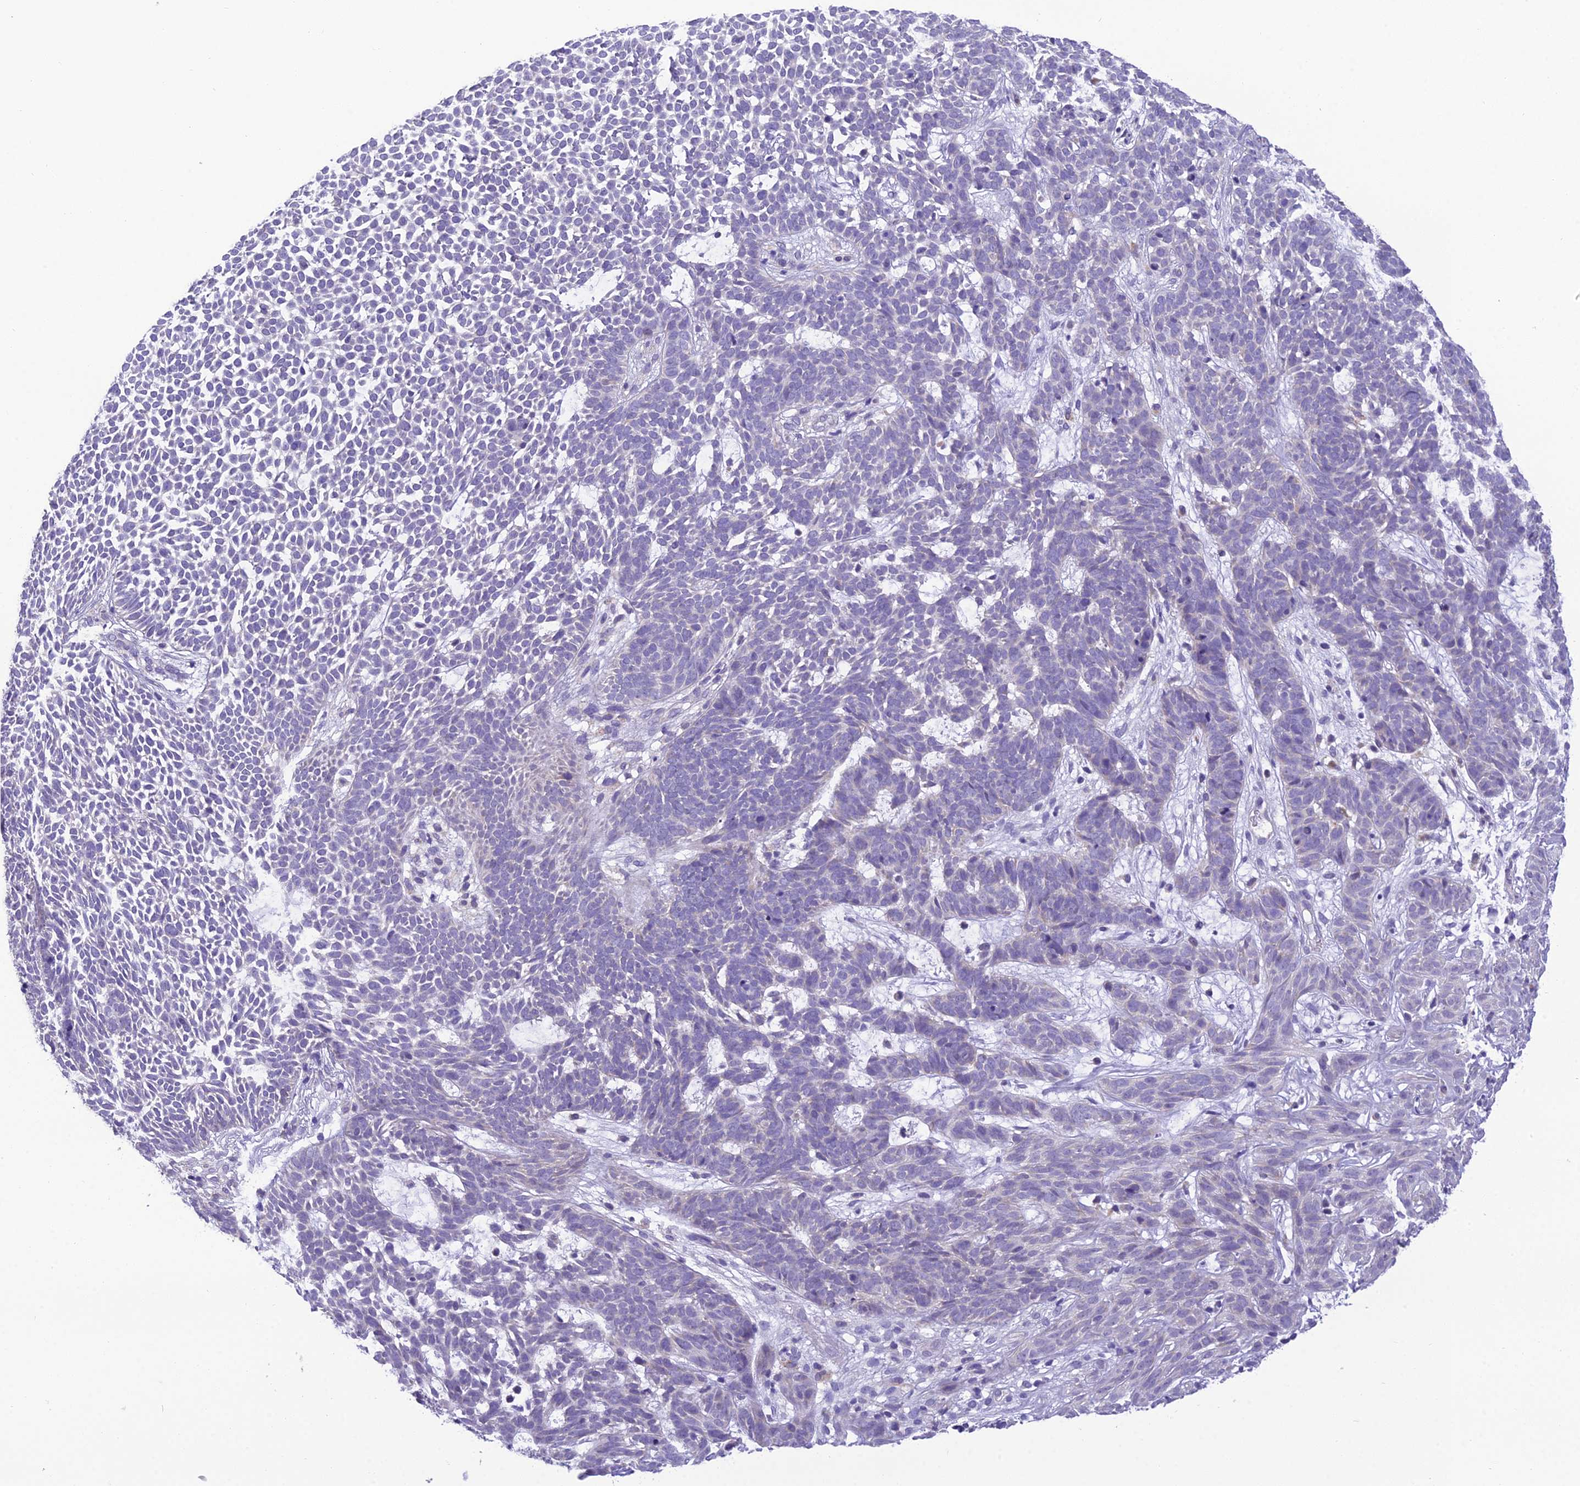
{"staining": {"intensity": "negative", "quantity": "none", "location": "none"}, "tissue": "skin cancer", "cell_type": "Tumor cells", "image_type": "cancer", "snomed": [{"axis": "morphology", "description": "Basal cell carcinoma"}, {"axis": "topography", "description": "Skin"}], "caption": "High power microscopy histopathology image of an immunohistochemistry image of skin cancer, revealing no significant expression in tumor cells.", "gene": "MIIP", "patient": {"sex": "female", "age": 78}}